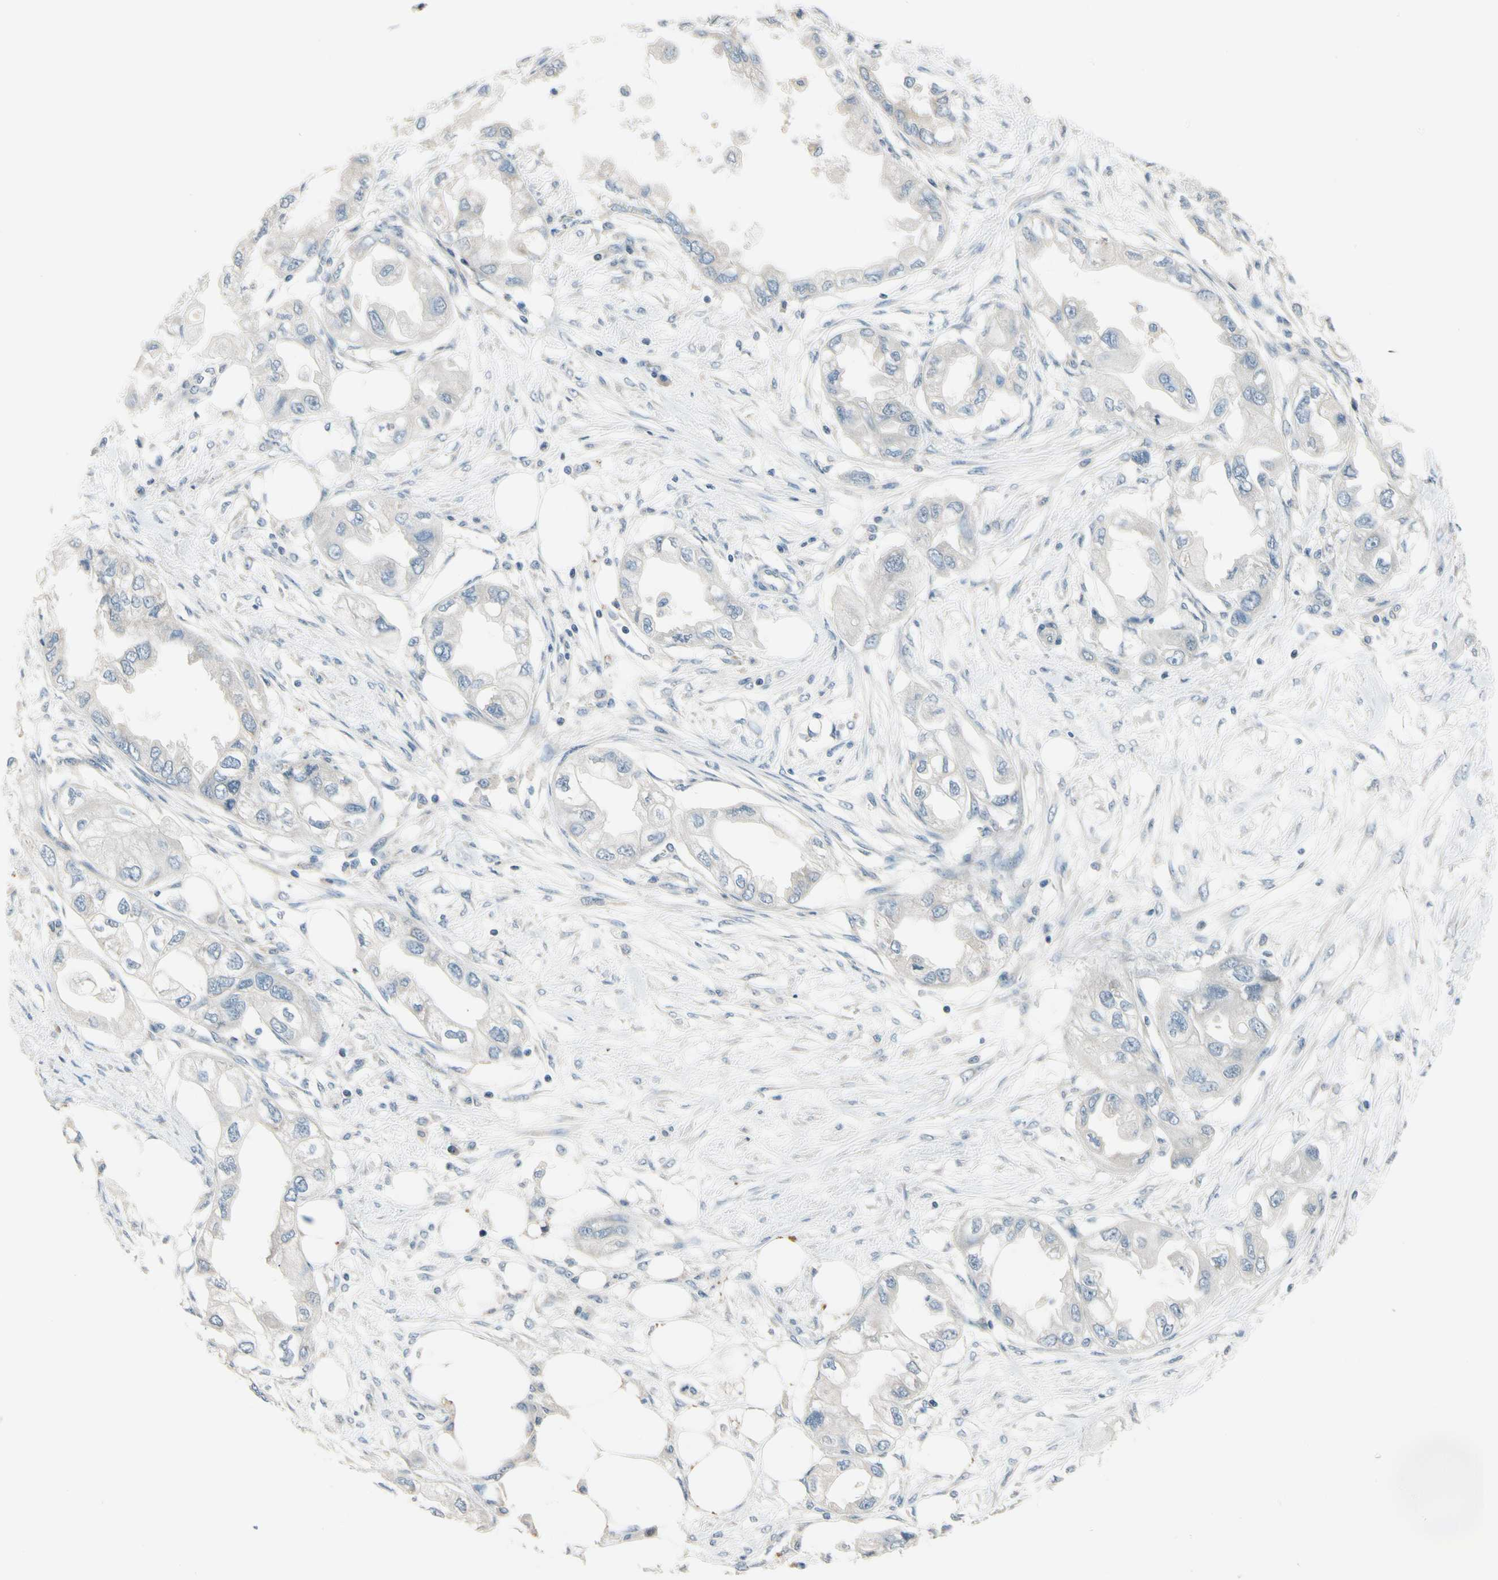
{"staining": {"intensity": "weak", "quantity": "<25%", "location": "cytoplasmic/membranous"}, "tissue": "endometrial cancer", "cell_type": "Tumor cells", "image_type": "cancer", "snomed": [{"axis": "morphology", "description": "Adenocarcinoma, NOS"}, {"axis": "topography", "description": "Endometrium"}], "caption": "Immunohistochemical staining of human adenocarcinoma (endometrial) exhibits no significant expression in tumor cells.", "gene": "PIP5K1B", "patient": {"sex": "female", "age": 67}}